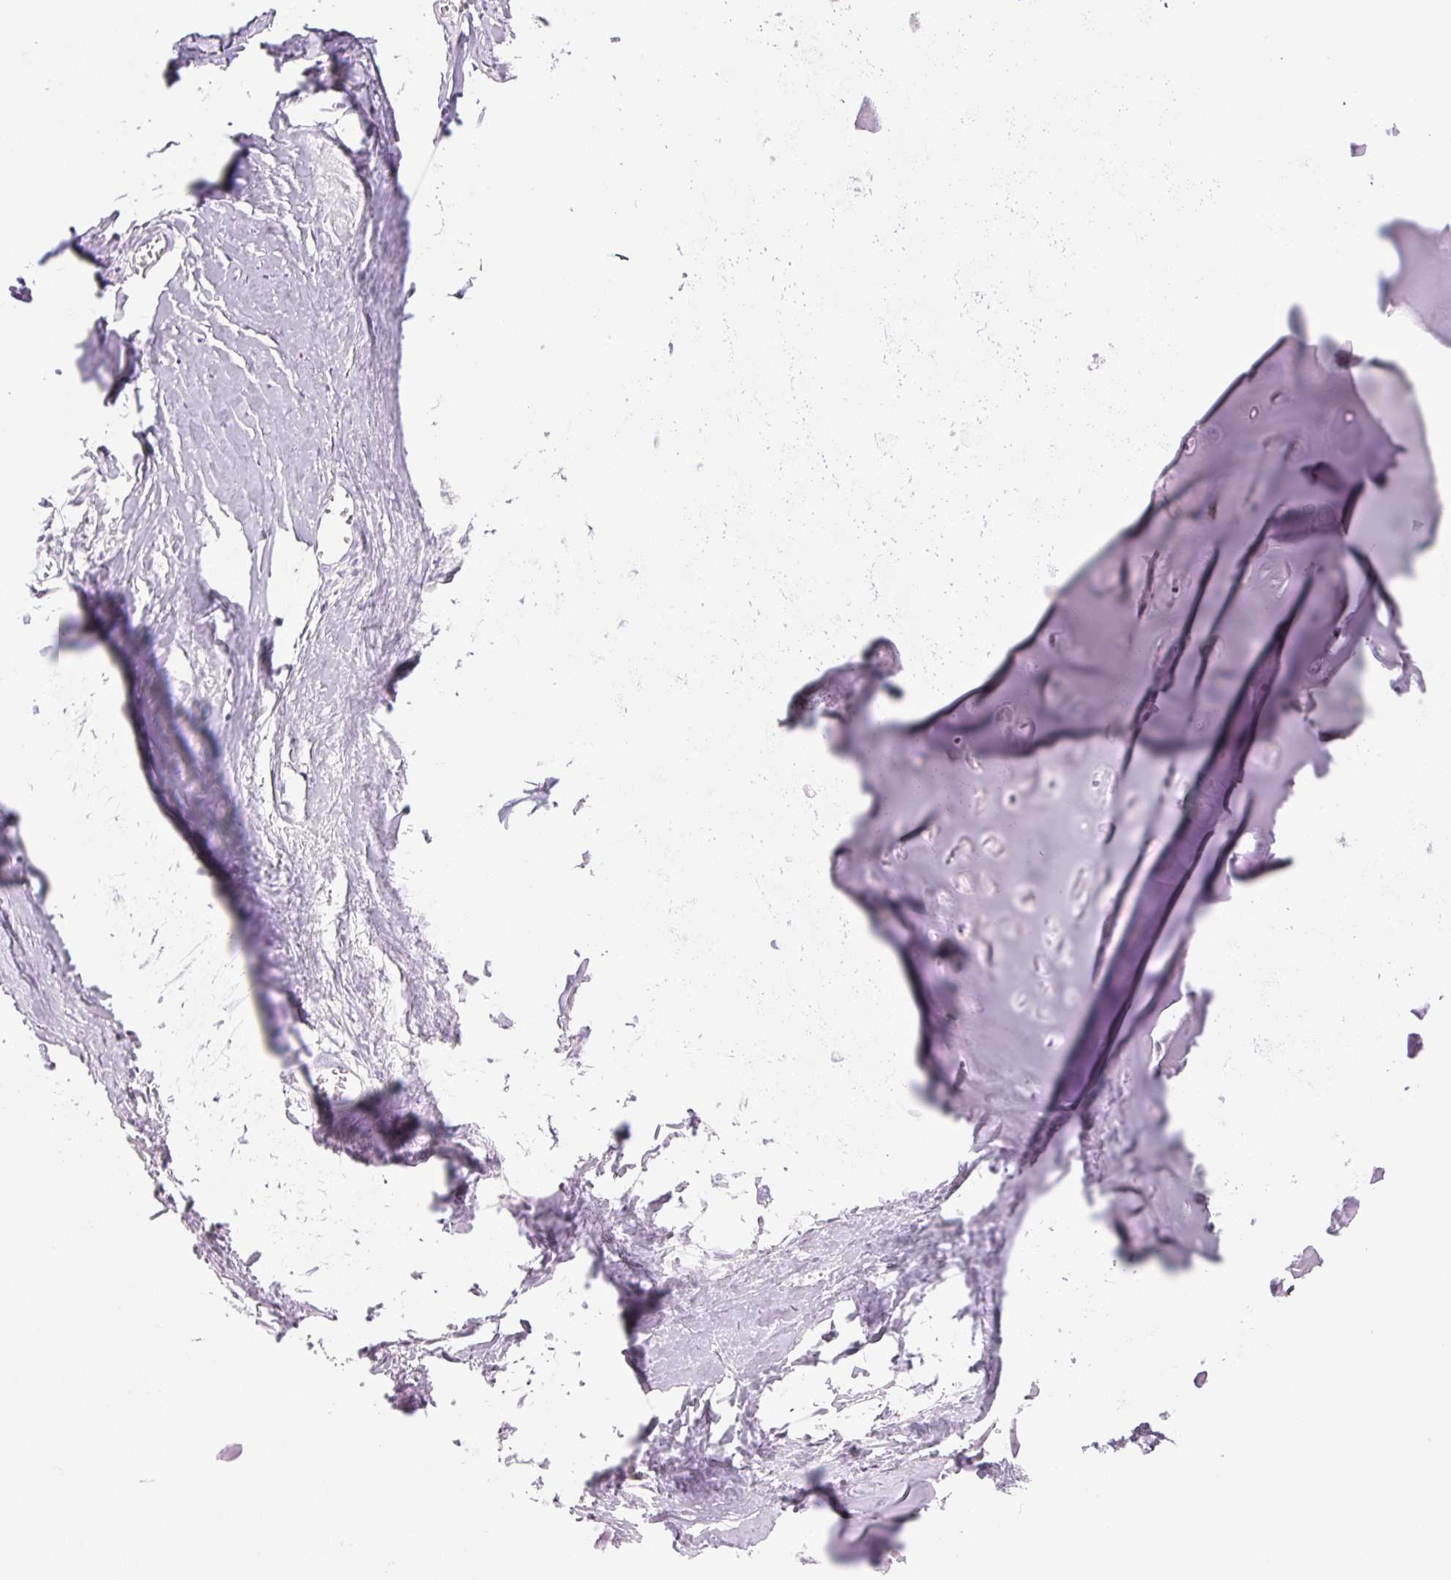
{"staining": {"intensity": "negative", "quantity": "none", "location": "none"}, "tissue": "adipose tissue", "cell_type": "Adipocytes", "image_type": "normal", "snomed": [{"axis": "morphology", "description": "Normal tissue, NOS"}, {"axis": "topography", "description": "Cartilage tissue"}], "caption": "Histopathology image shows no significant protein staining in adipocytes of benign adipose tissue. The staining was performed using DAB (3,3'-diaminobenzidine) to visualize the protein expression in brown, while the nuclei were stained in blue with hematoxylin (Magnification: 20x).", "gene": "PRRT1", "patient": {"sex": "male", "age": 57}}